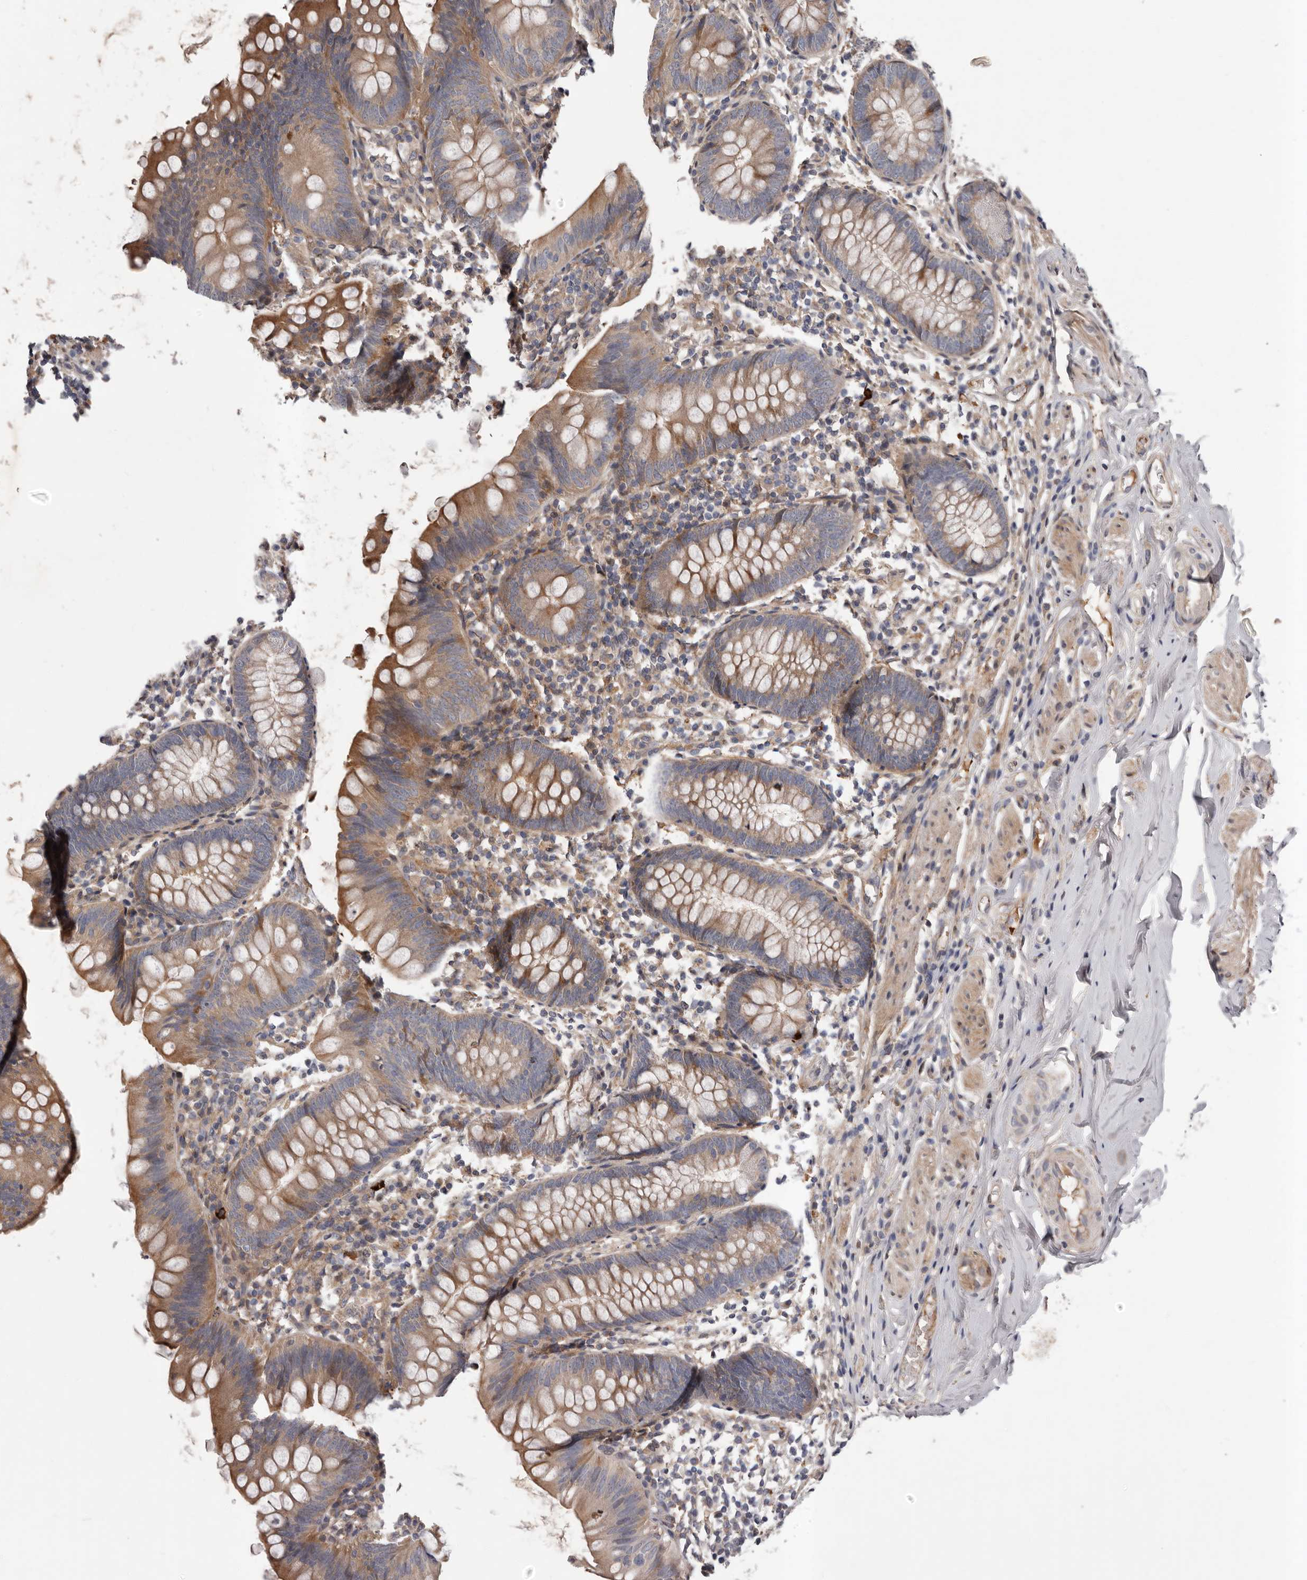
{"staining": {"intensity": "moderate", "quantity": "25%-75%", "location": "cytoplasmic/membranous"}, "tissue": "appendix", "cell_type": "Glandular cells", "image_type": "normal", "snomed": [{"axis": "morphology", "description": "Normal tissue, NOS"}, {"axis": "topography", "description": "Appendix"}], "caption": "Immunohistochemical staining of unremarkable human appendix reveals medium levels of moderate cytoplasmic/membranous positivity in about 25%-75% of glandular cells. (Brightfield microscopy of DAB IHC at high magnification).", "gene": "PRKD1", "patient": {"sex": "female", "age": 62}}